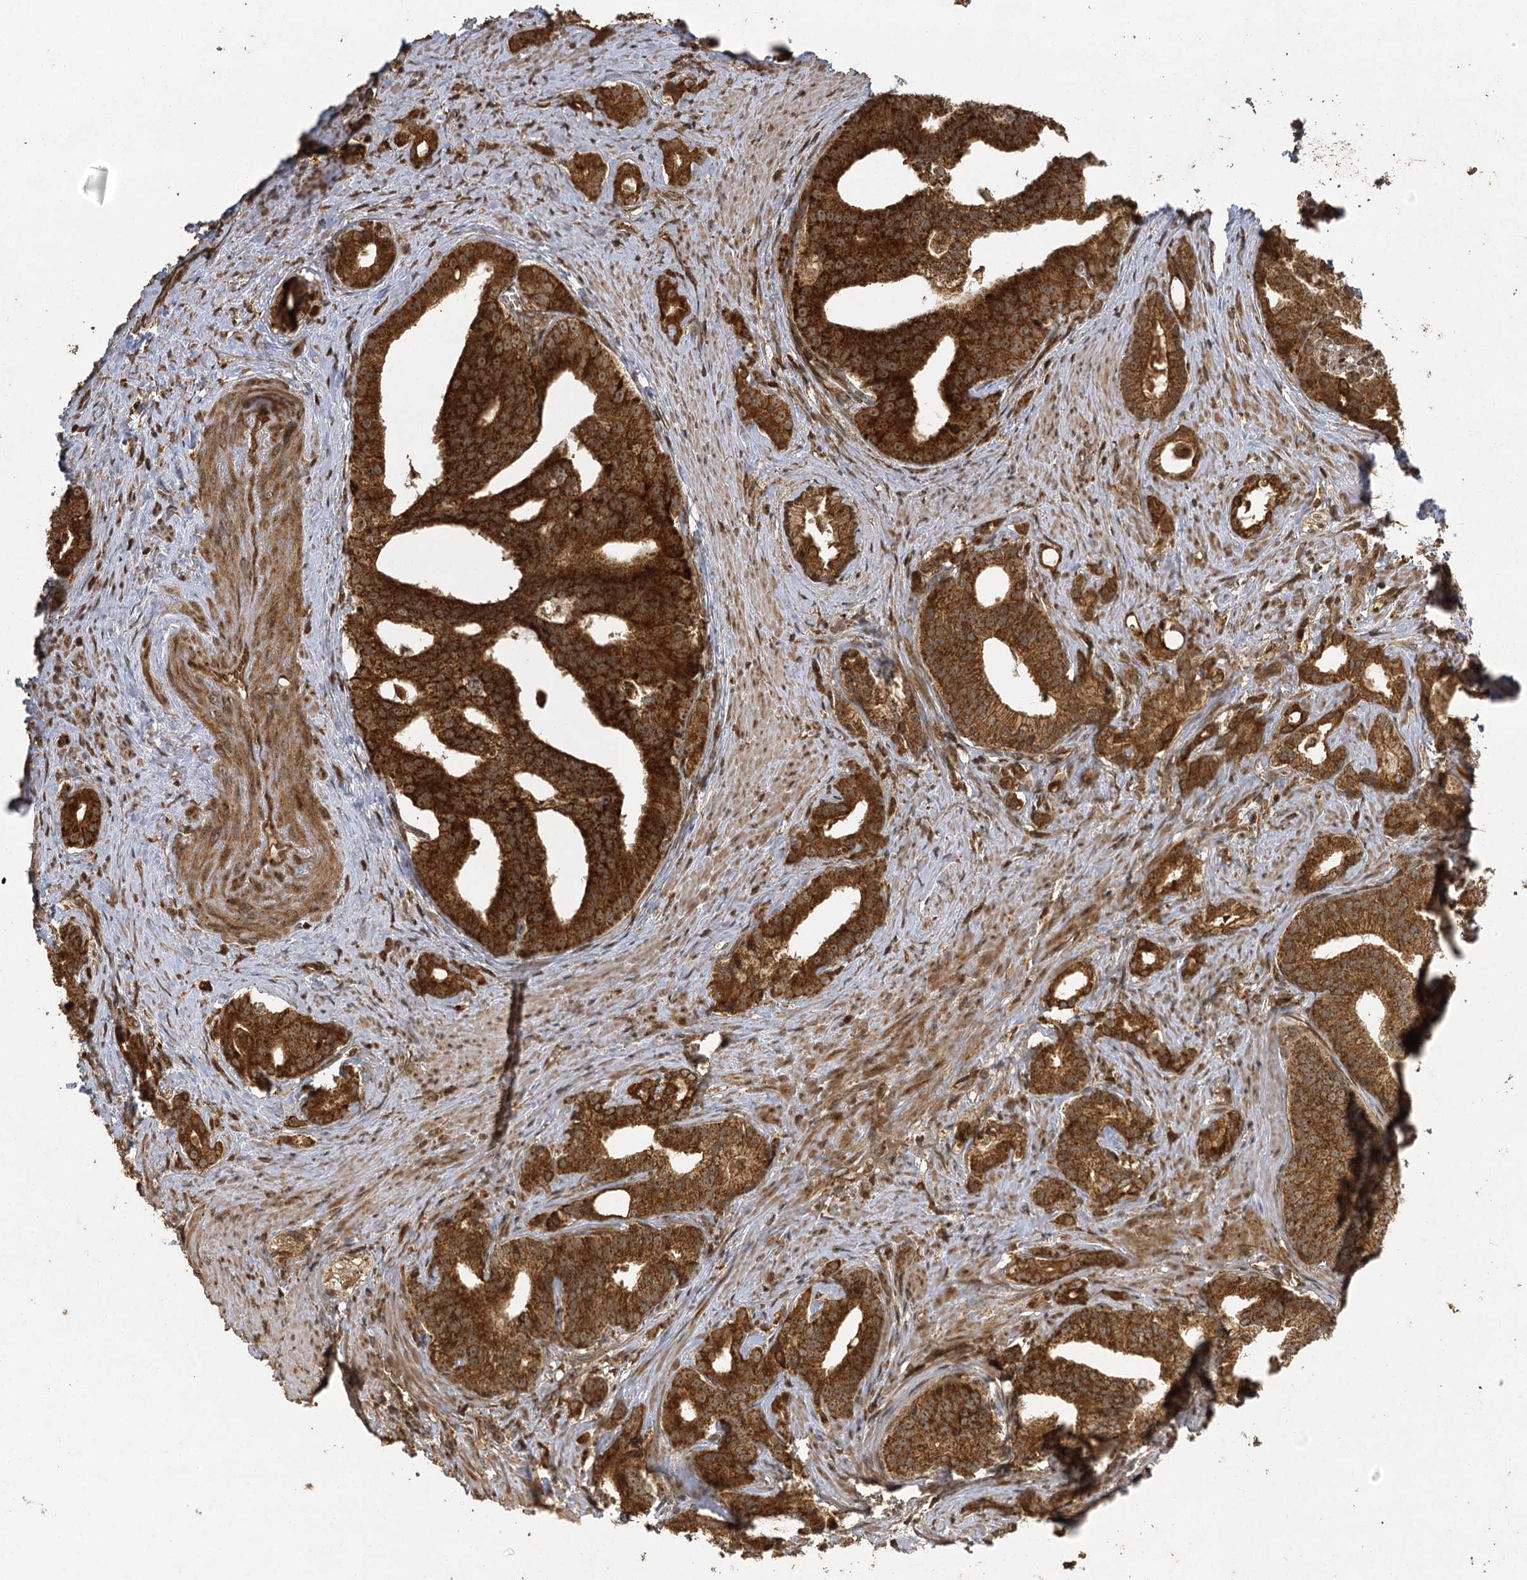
{"staining": {"intensity": "strong", "quantity": ">75%", "location": "cytoplasmic/membranous,nuclear"}, "tissue": "prostate cancer", "cell_type": "Tumor cells", "image_type": "cancer", "snomed": [{"axis": "morphology", "description": "Adenocarcinoma, Low grade"}, {"axis": "topography", "description": "Prostate"}], "caption": "Prostate adenocarcinoma (low-grade) stained with DAB IHC demonstrates high levels of strong cytoplasmic/membranous and nuclear expression in about >75% of tumor cells. (Brightfield microscopy of DAB IHC at high magnification).", "gene": "IL11RA", "patient": {"sex": "male", "age": 71}}